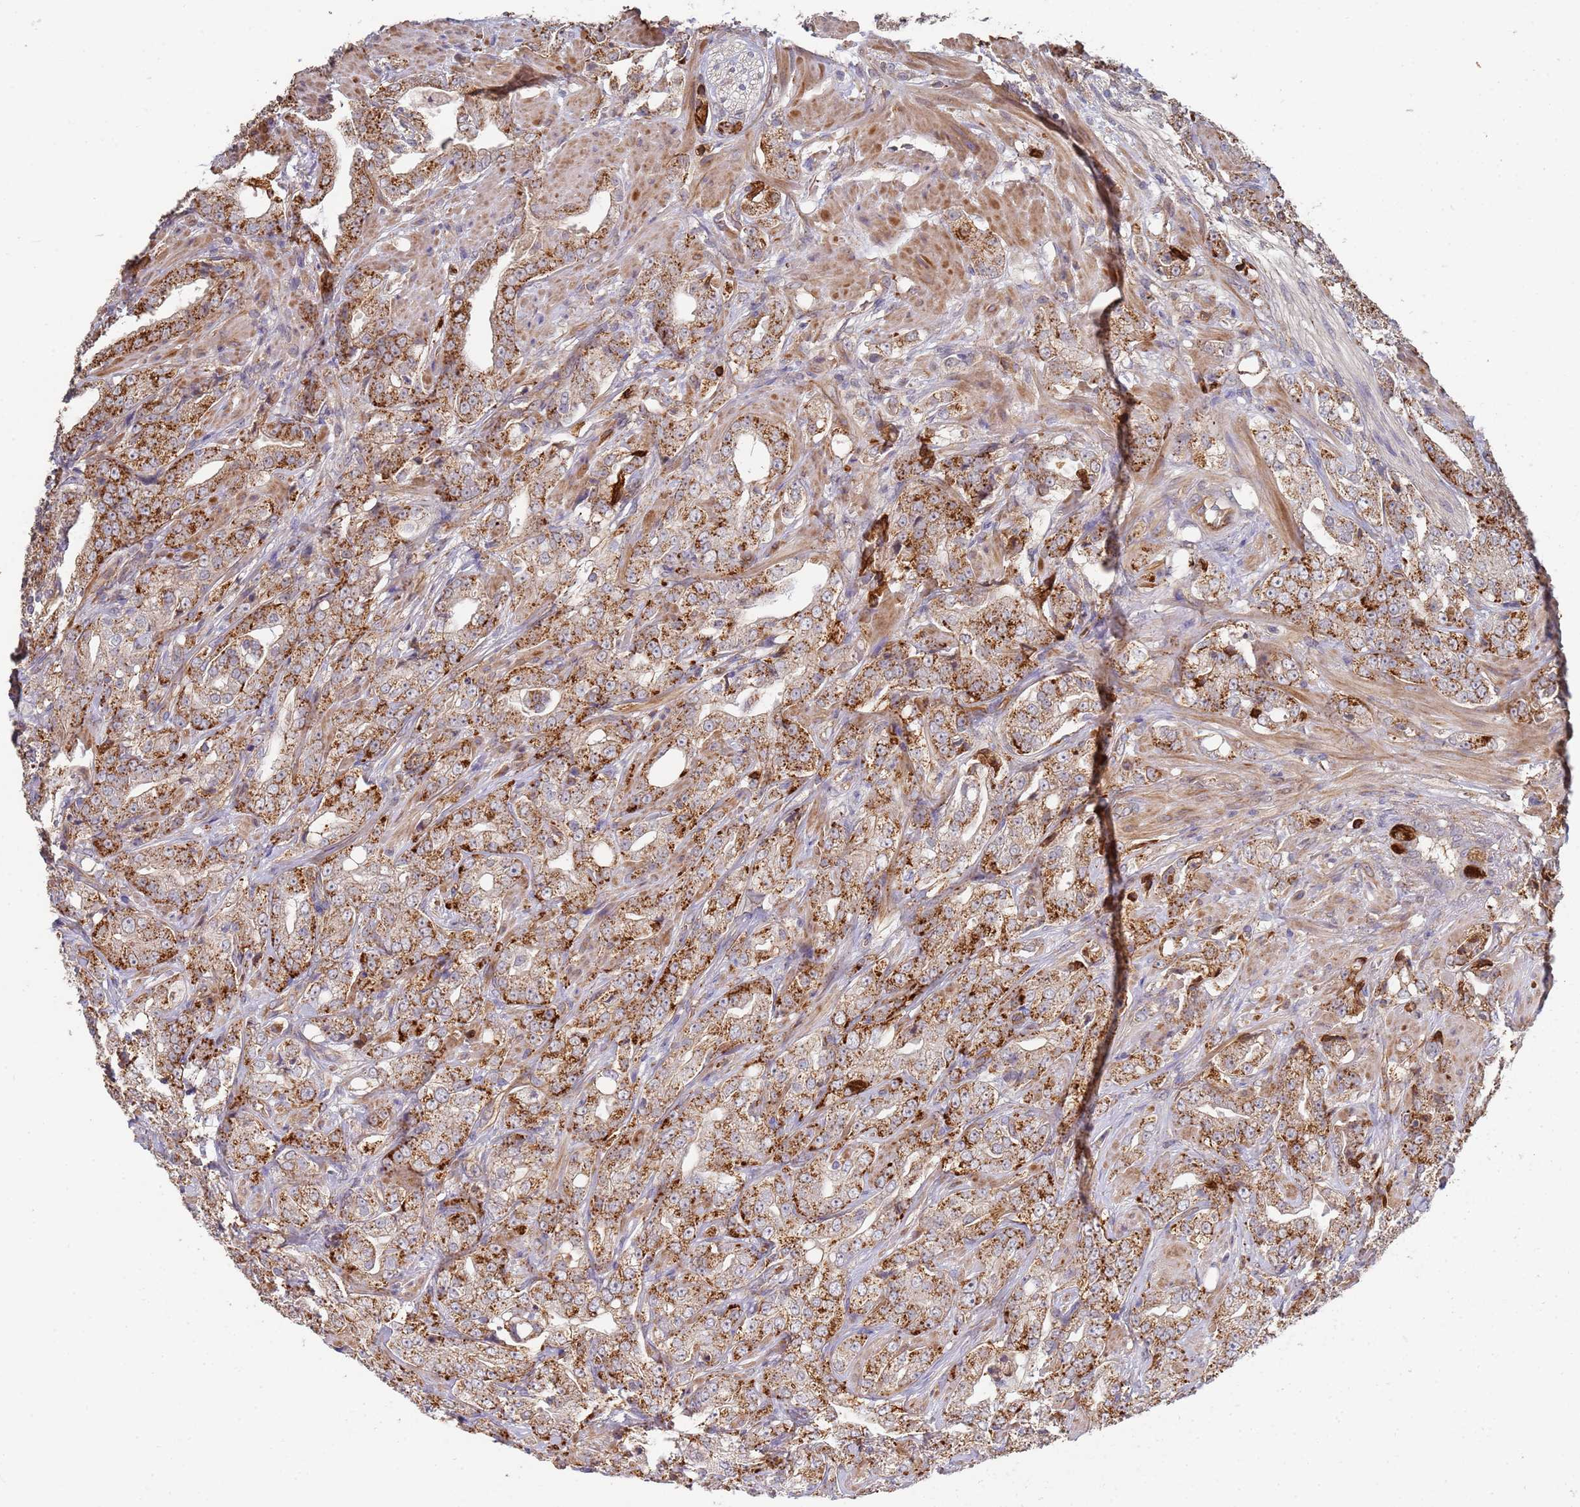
{"staining": {"intensity": "moderate", "quantity": ">75%", "location": "cytoplasmic/membranous"}, "tissue": "prostate cancer", "cell_type": "Tumor cells", "image_type": "cancer", "snomed": [{"axis": "morphology", "description": "Adenocarcinoma, Low grade"}, {"axis": "topography", "description": "Prostate"}], "caption": "Prostate cancer stained for a protein (brown) demonstrates moderate cytoplasmic/membranous positive positivity in approximately >75% of tumor cells.", "gene": "ABCB6", "patient": {"sex": "male", "age": 67}}